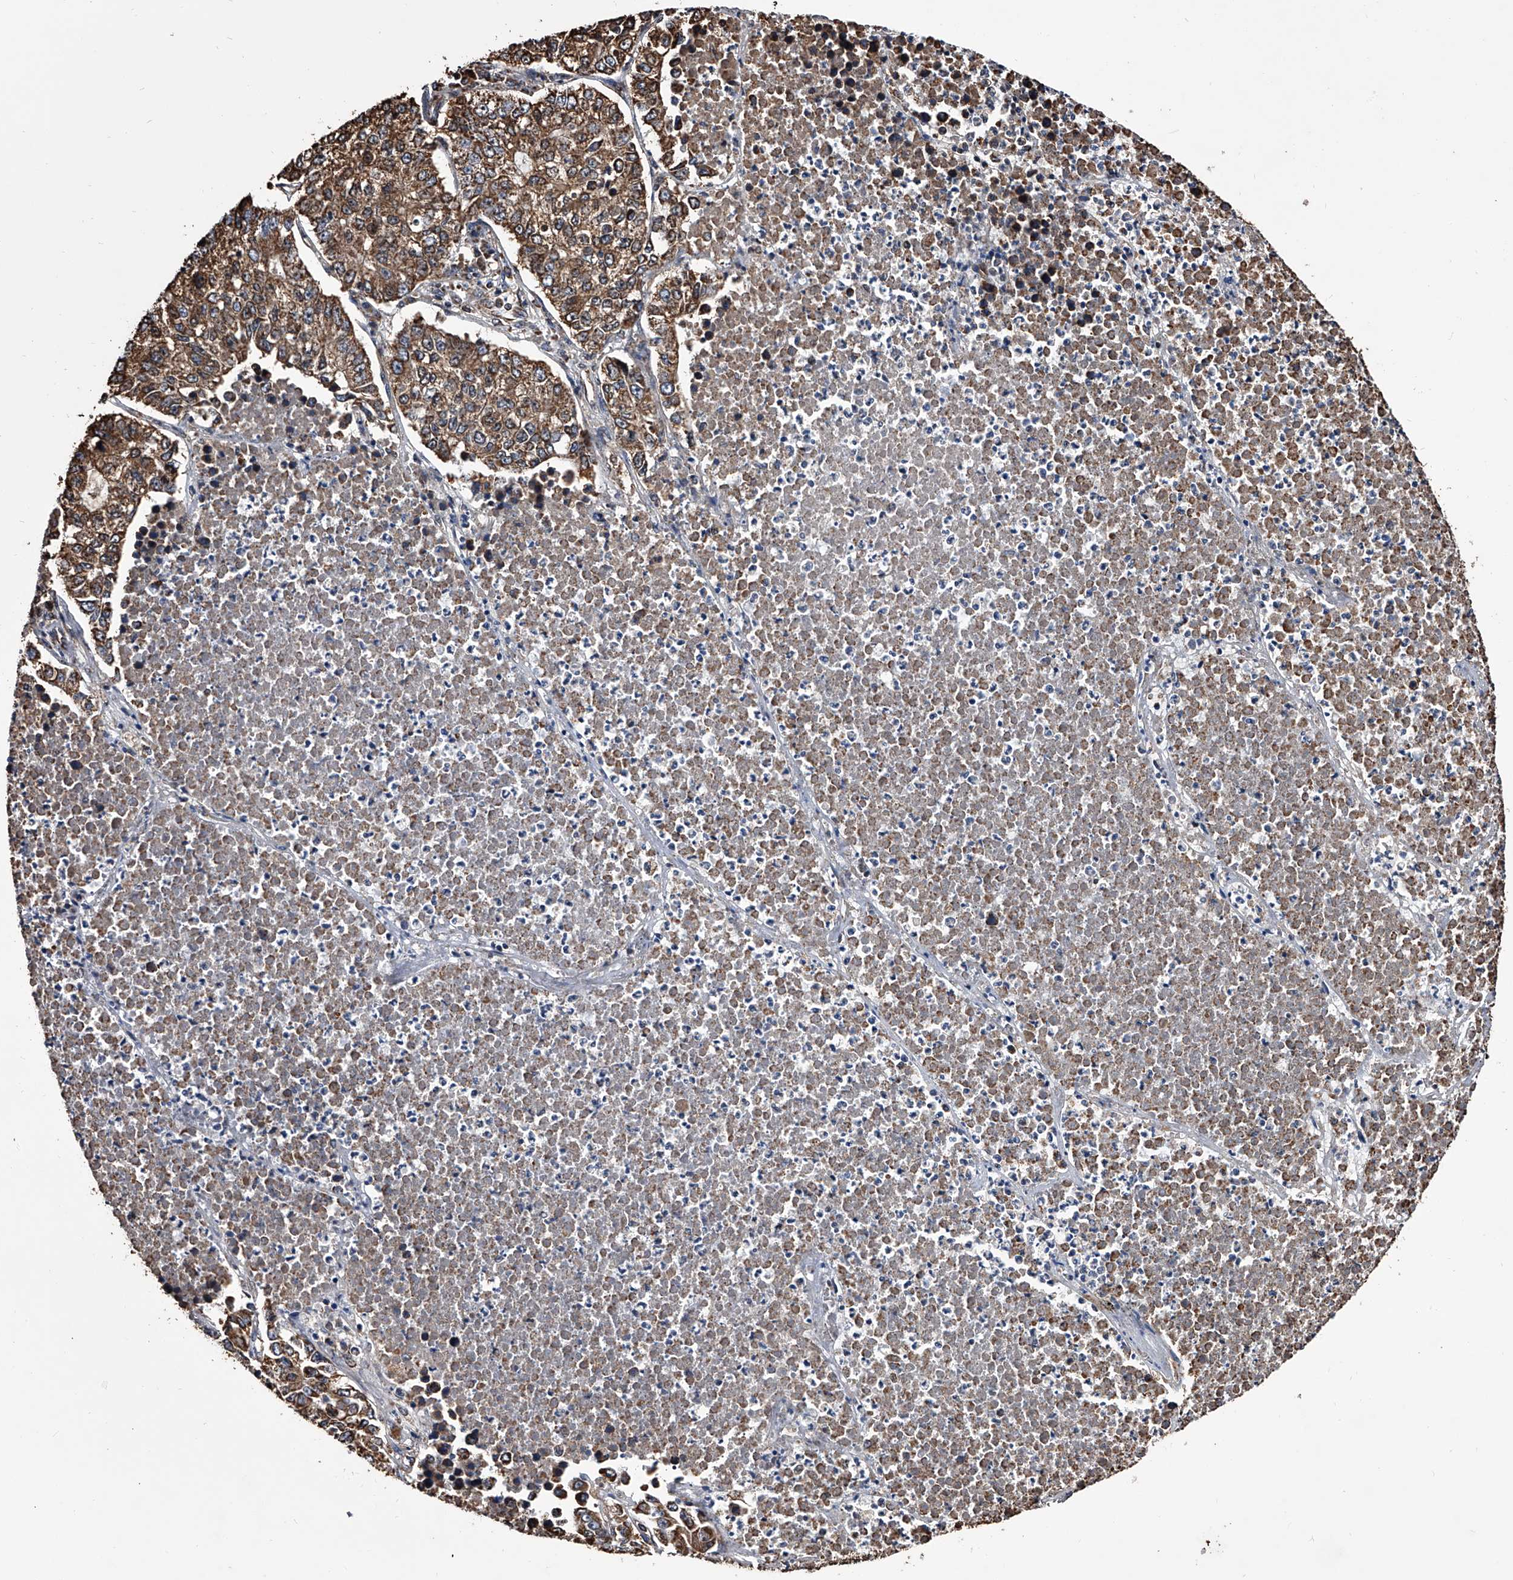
{"staining": {"intensity": "moderate", "quantity": ">75%", "location": "cytoplasmic/membranous"}, "tissue": "lung cancer", "cell_type": "Tumor cells", "image_type": "cancer", "snomed": [{"axis": "morphology", "description": "Adenocarcinoma, NOS"}, {"axis": "topography", "description": "Lung"}], "caption": "A medium amount of moderate cytoplasmic/membranous expression is appreciated in approximately >75% of tumor cells in adenocarcinoma (lung) tissue.", "gene": "SMPDL3A", "patient": {"sex": "male", "age": 49}}